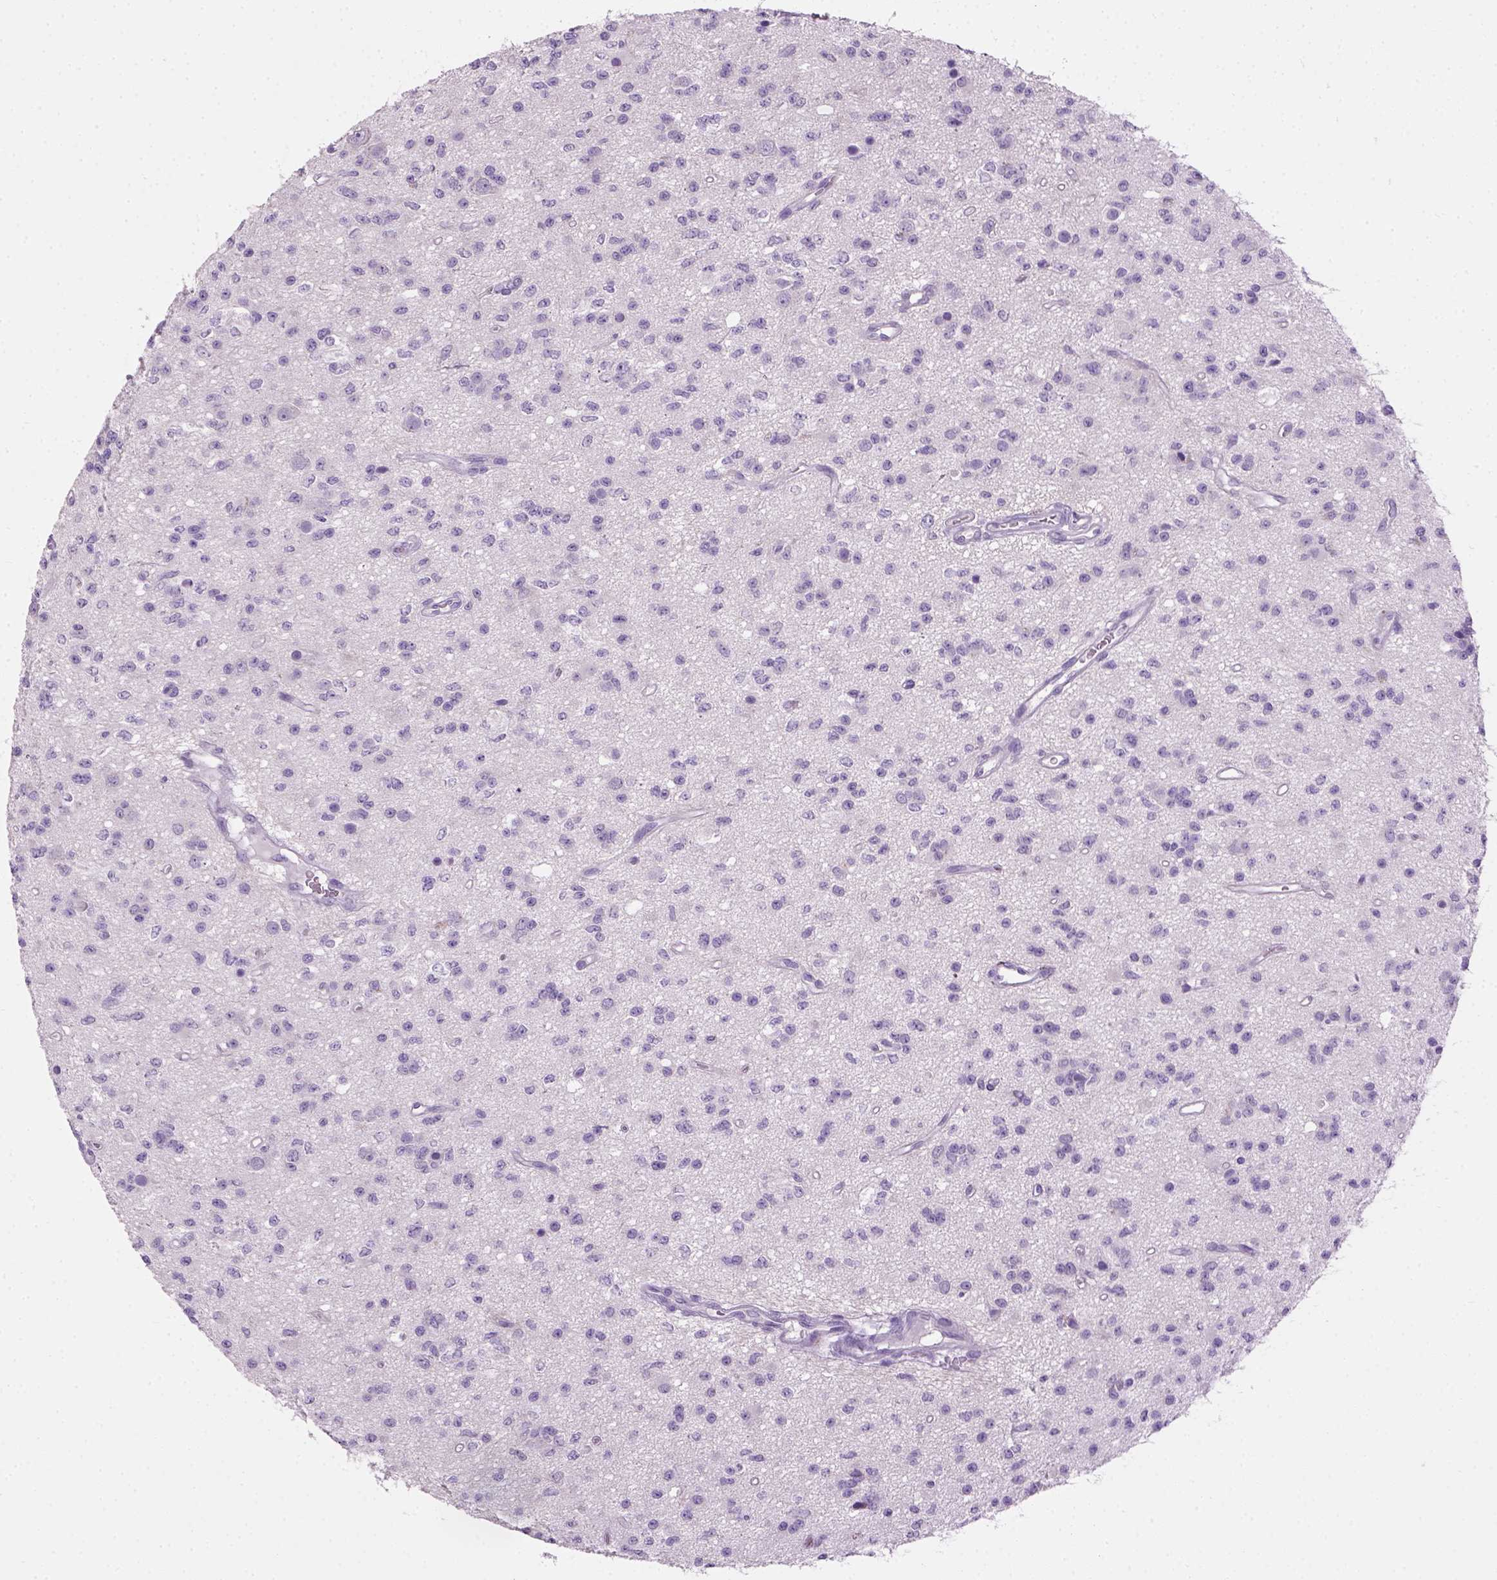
{"staining": {"intensity": "negative", "quantity": "none", "location": "none"}, "tissue": "glioma", "cell_type": "Tumor cells", "image_type": "cancer", "snomed": [{"axis": "morphology", "description": "Glioma, malignant, Low grade"}, {"axis": "topography", "description": "Brain"}], "caption": "This micrograph is of glioma stained with immunohistochemistry to label a protein in brown with the nuclei are counter-stained blue. There is no expression in tumor cells. (DAB immunohistochemistry, high magnification).", "gene": "CYP24A1", "patient": {"sex": "female", "age": 45}}